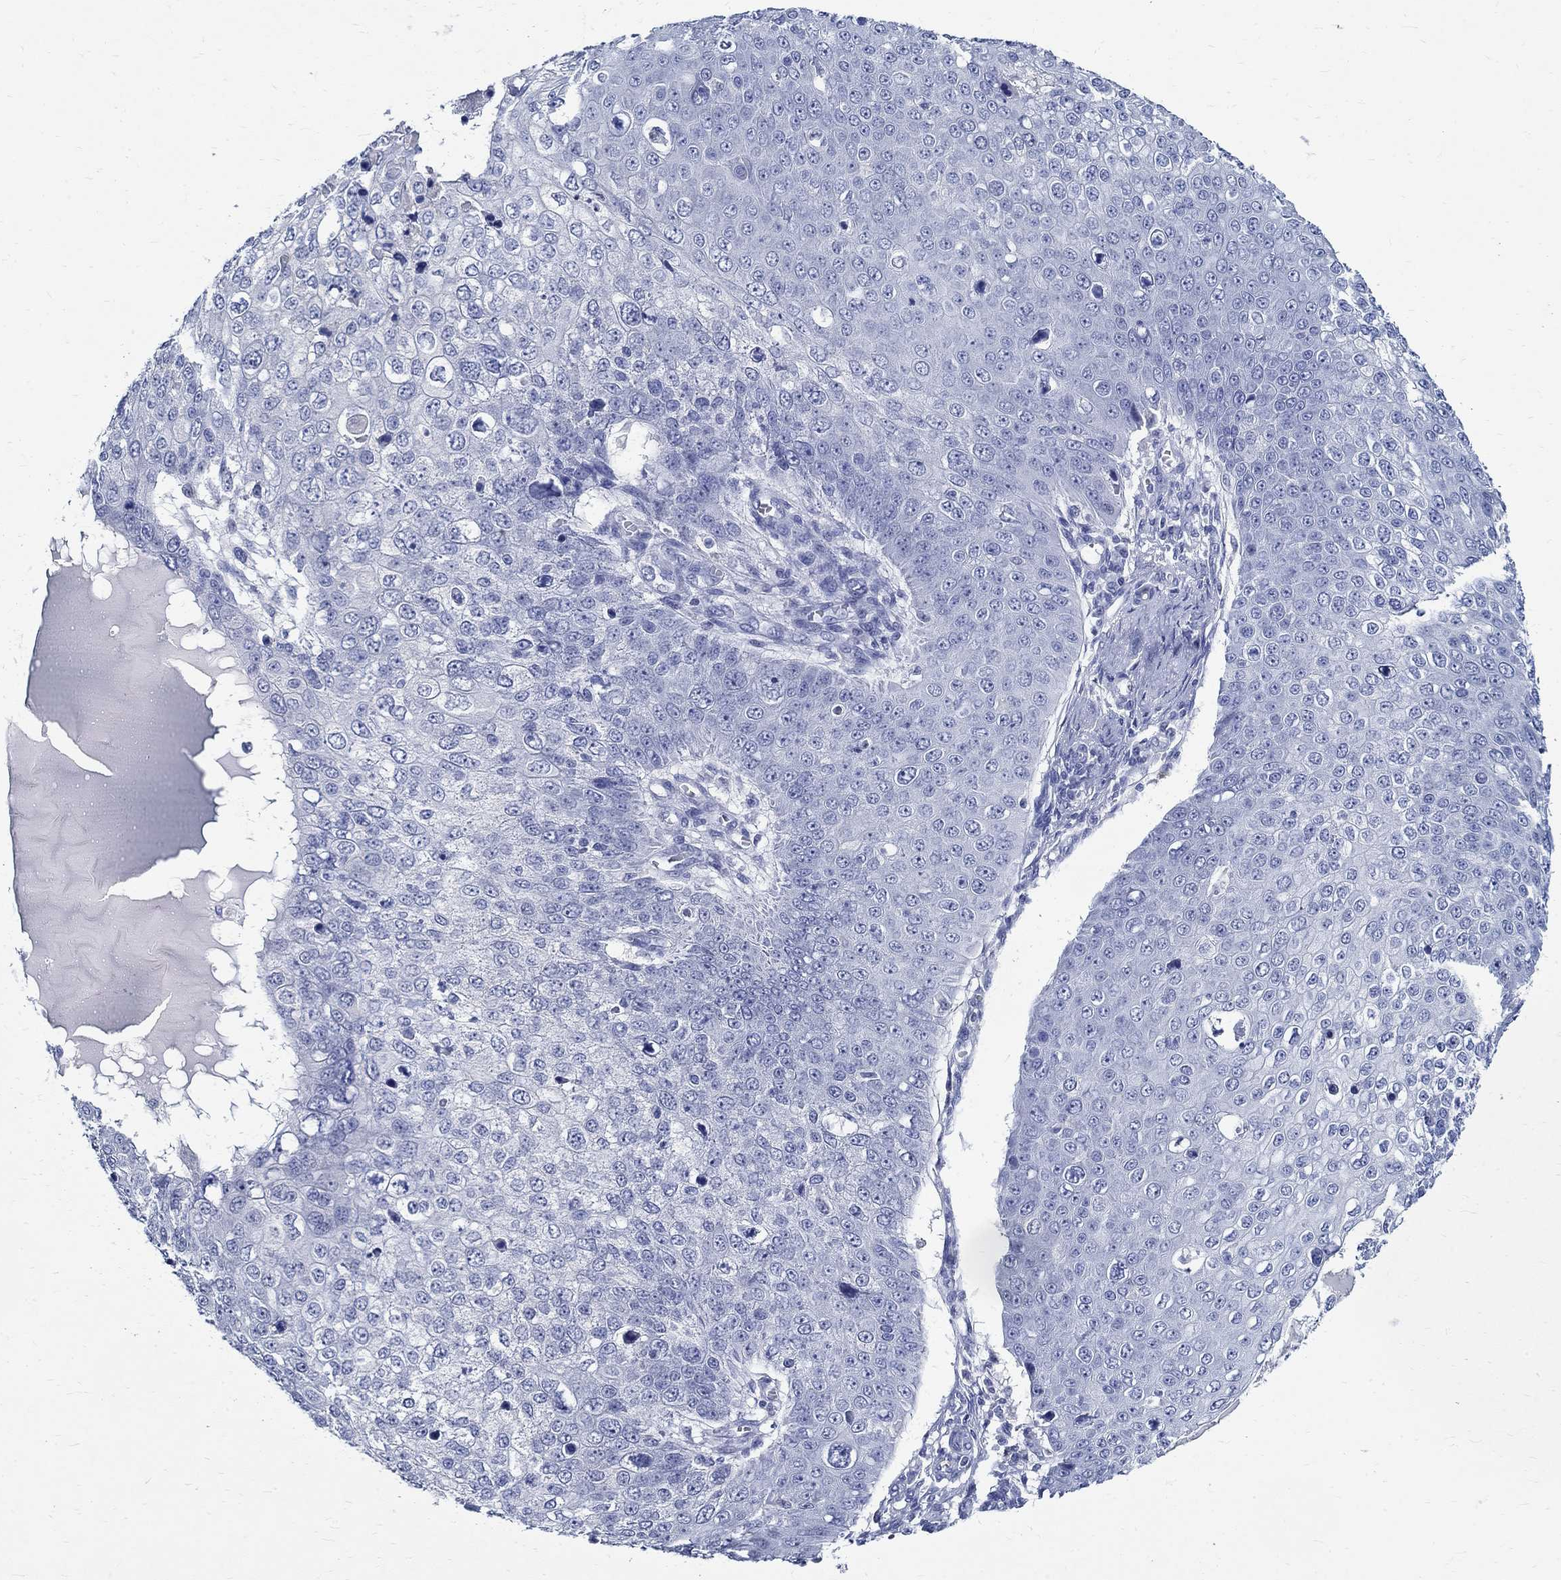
{"staining": {"intensity": "negative", "quantity": "none", "location": "none"}, "tissue": "skin cancer", "cell_type": "Tumor cells", "image_type": "cancer", "snomed": [{"axis": "morphology", "description": "Squamous cell carcinoma, NOS"}, {"axis": "topography", "description": "Skin"}], "caption": "A micrograph of human skin cancer is negative for staining in tumor cells. Nuclei are stained in blue.", "gene": "BSPRY", "patient": {"sex": "male", "age": 71}}